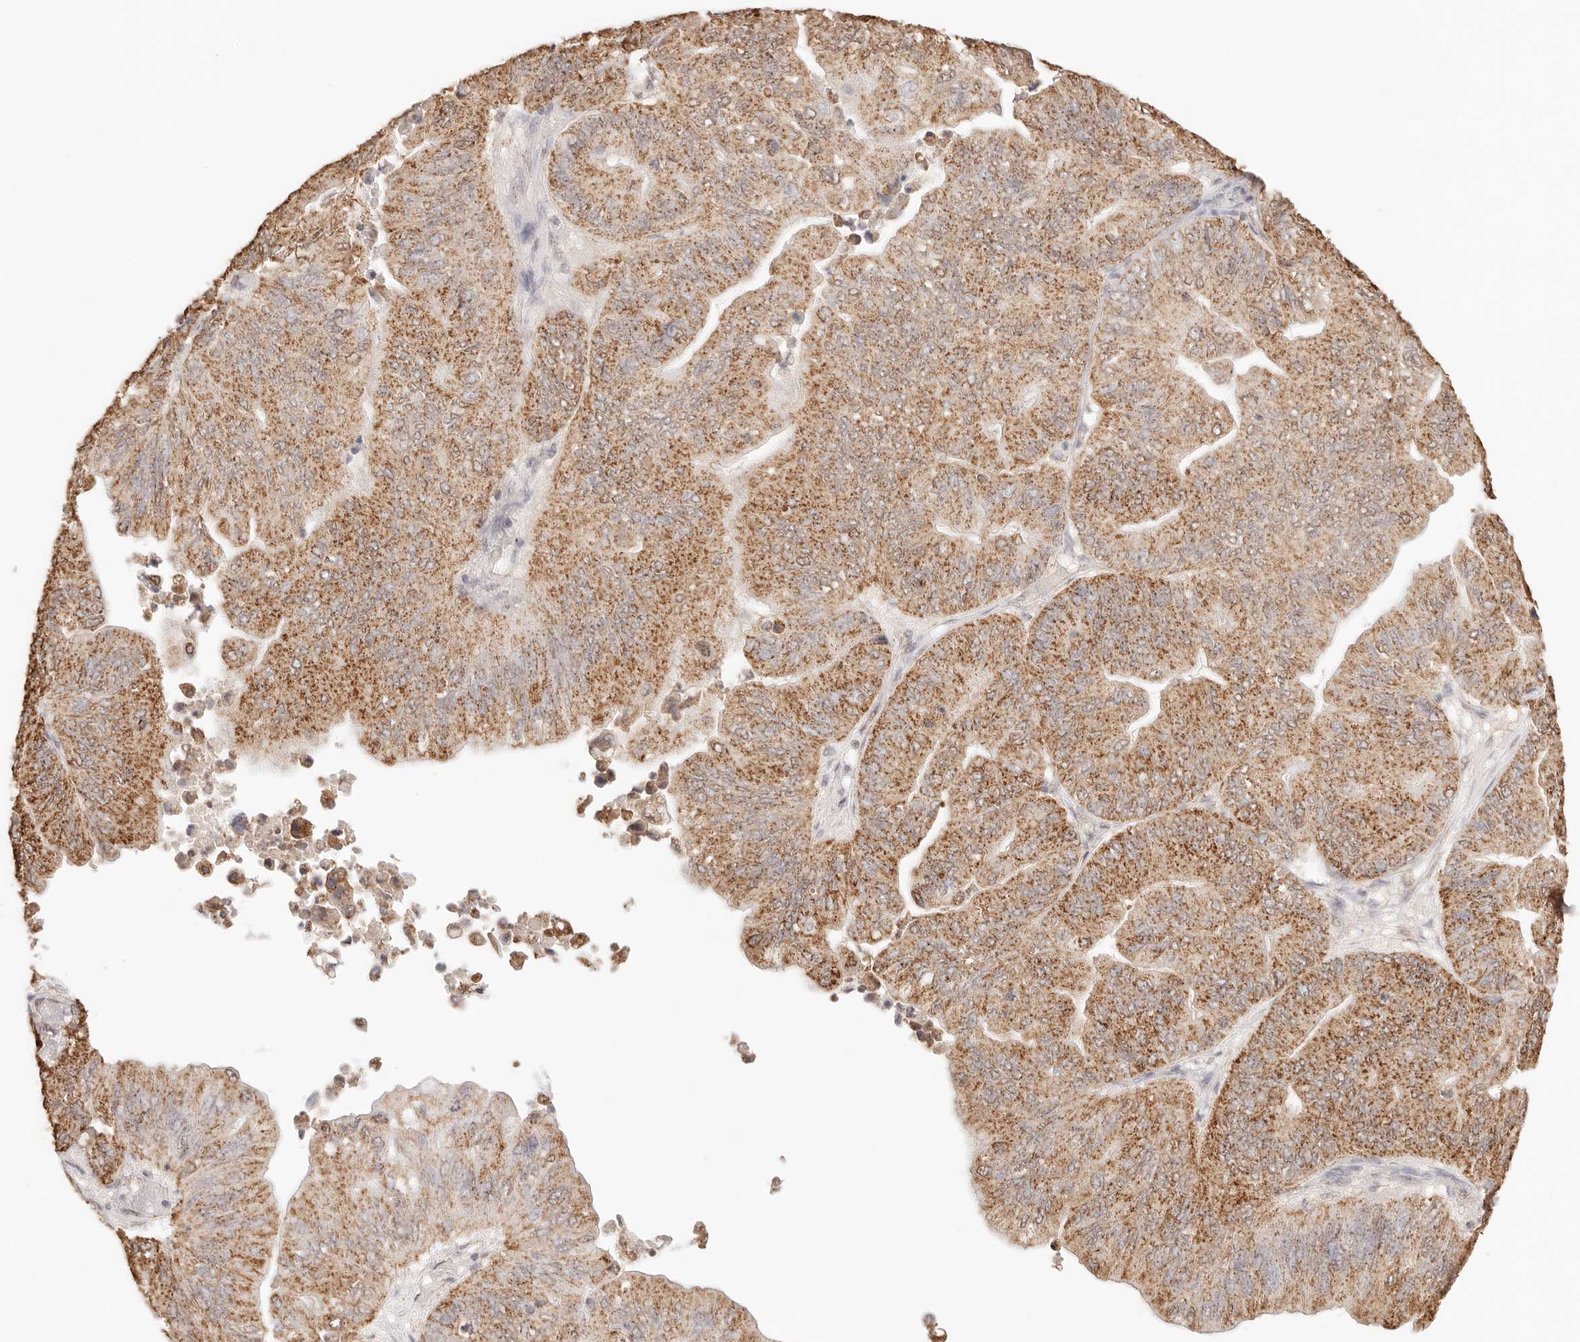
{"staining": {"intensity": "moderate", "quantity": ">75%", "location": "cytoplasmic/membranous"}, "tissue": "ovarian cancer", "cell_type": "Tumor cells", "image_type": "cancer", "snomed": [{"axis": "morphology", "description": "Cystadenocarcinoma, mucinous, NOS"}, {"axis": "topography", "description": "Ovary"}], "caption": "Protein positivity by IHC shows moderate cytoplasmic/membranous staining in approximately >75% of tumor cells in mucinous cystadenocarcinoma (ovarian).", "gene": "IL1R2", "patient": {"sex": "female", "age": 61}}